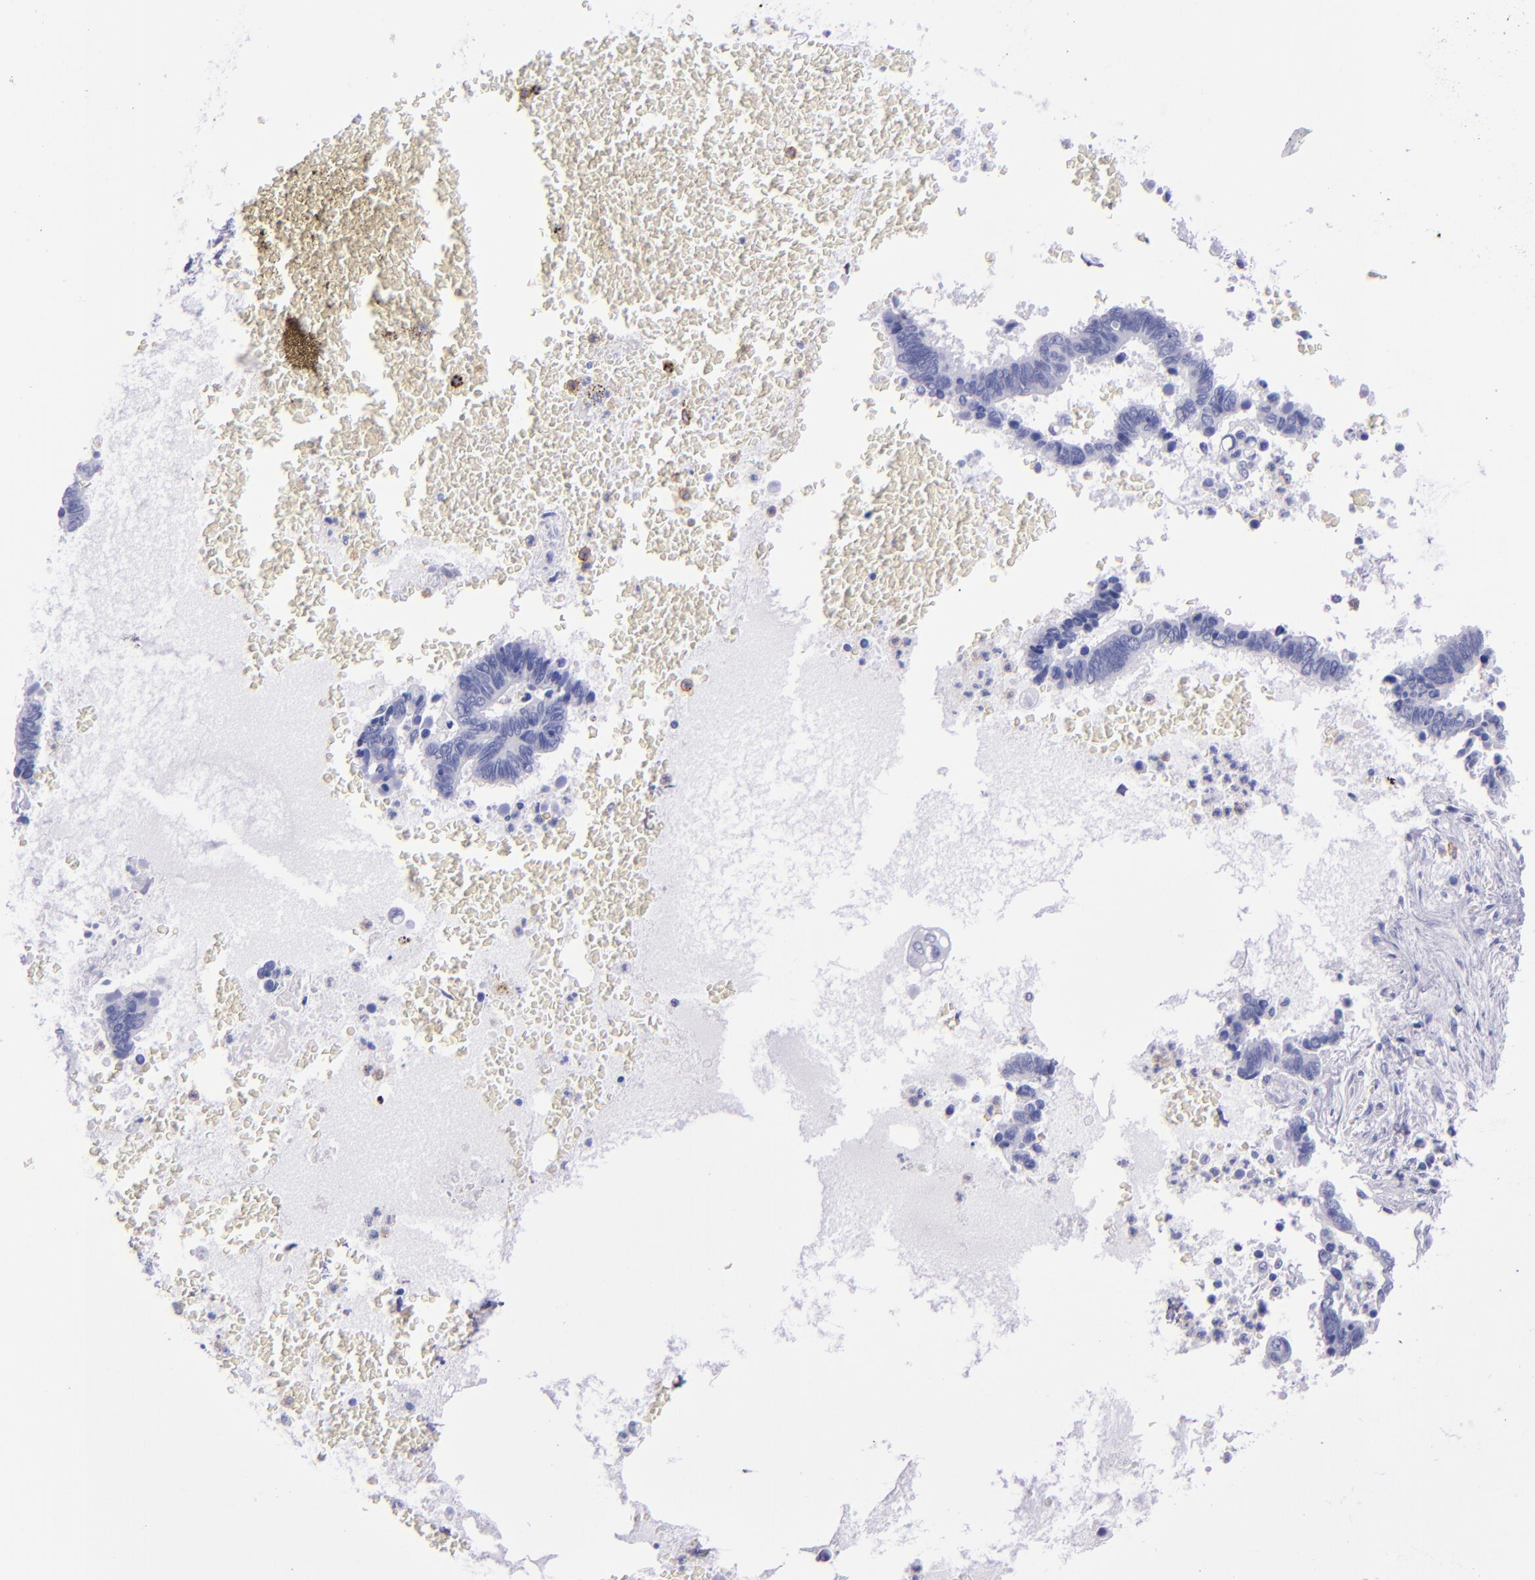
{"staining": {"intensity": "negative", "quantity": "none", "location": "none"}, "tissue": "pancreatic cancer", "cell_type": "Tumor cells", "image_type": "cancer", "snomed": [{"axis": "morphology", "description": "Adenocarcinoma, NOS"}, {"axis": "topography", "description": "Pancreas"}], "caption": "Immunohistochemical staining of adenocarcinoma (pancreatic) demonstrates no significant staining in tumor cells. The staining is performed using DAB (3,3'-diaminobenzidine) brown chromogen with nuclei counter-stained in using hematoxylin.", "gene": "CR1", "patient": {"sex": "female", "age": 70}}